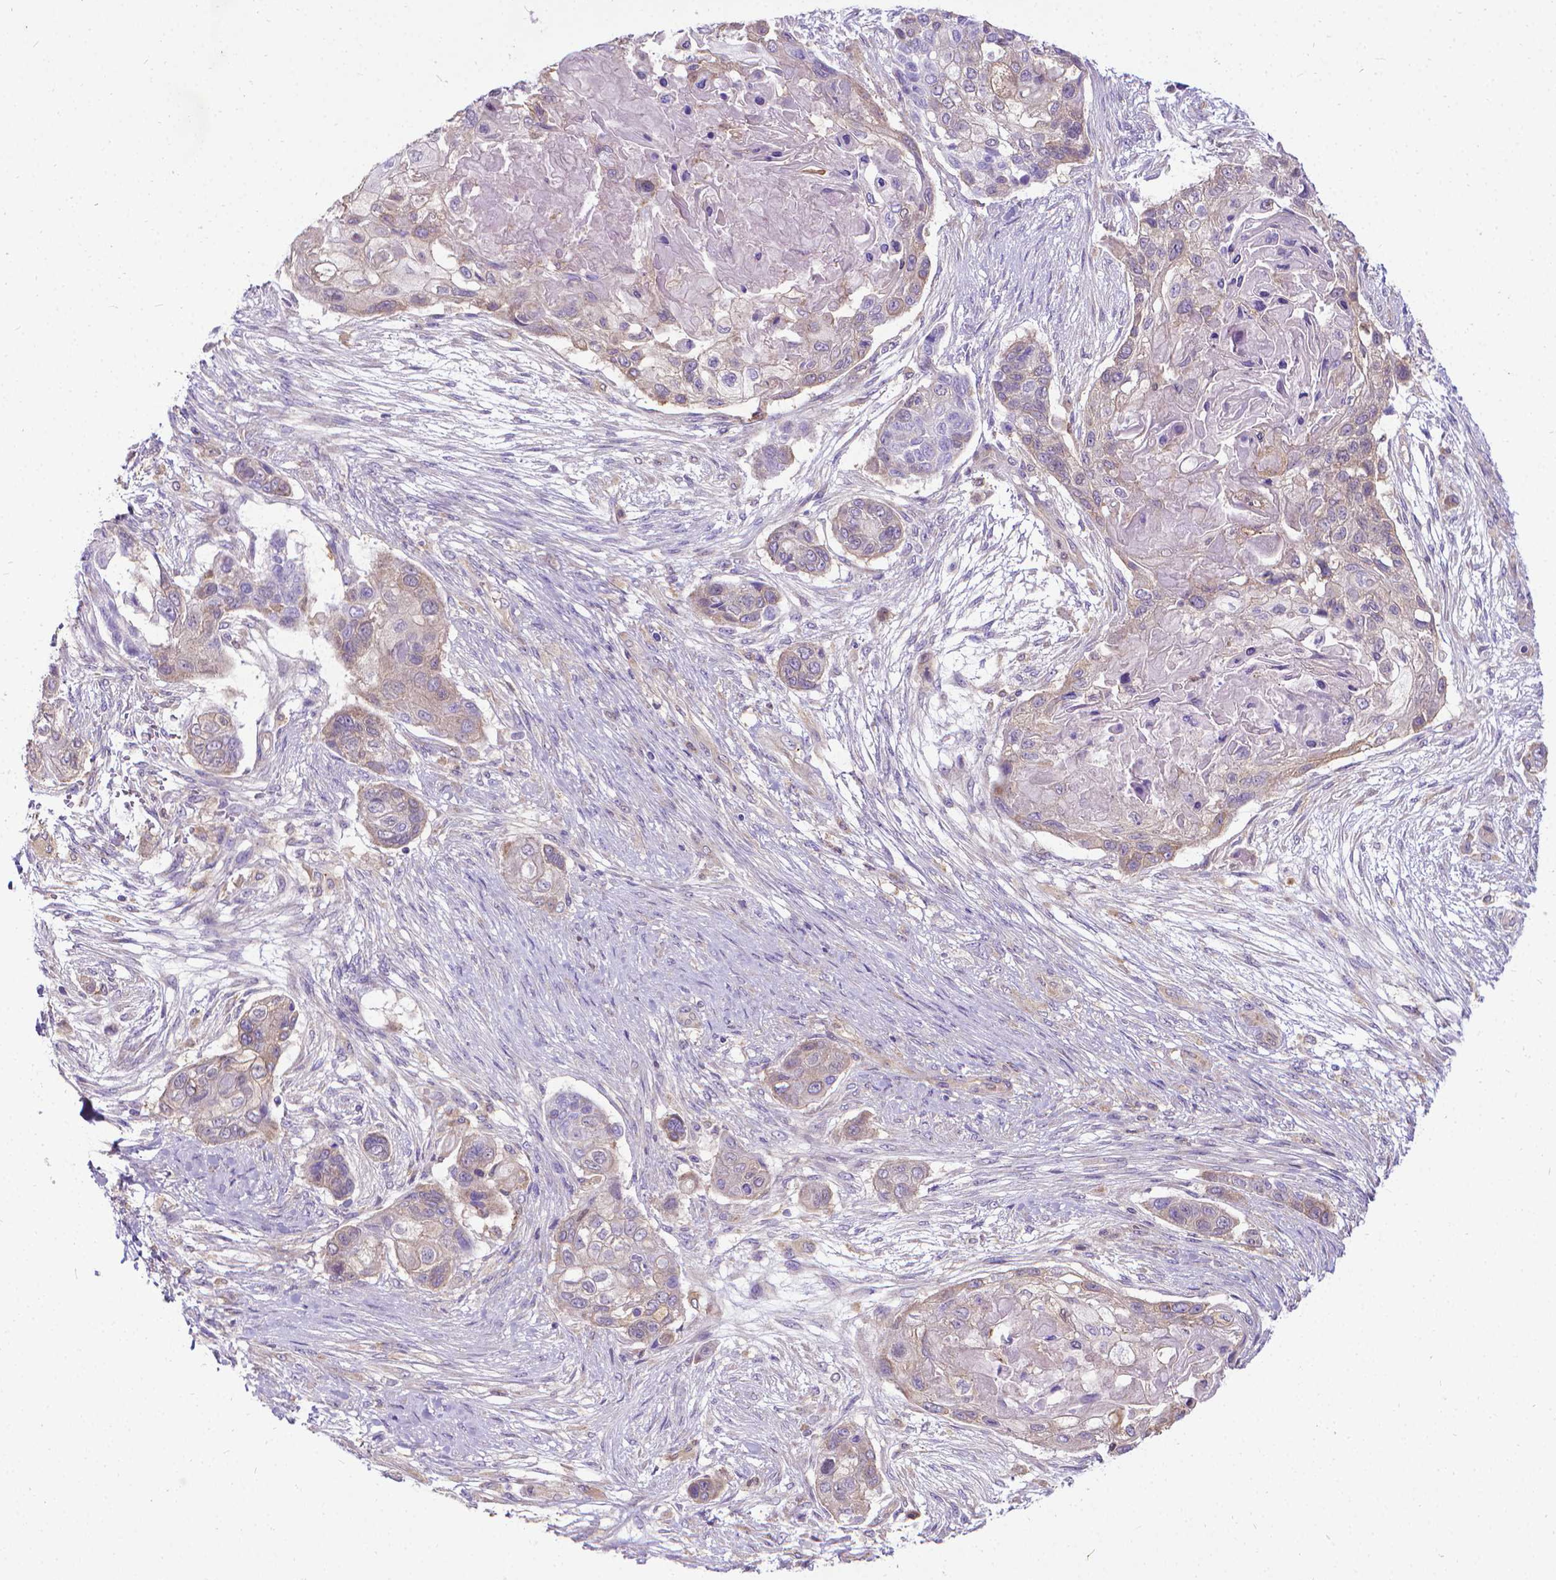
{"staining": {"intensity": "weak", "quantity": "<25%", "location": "cytoplasmic/membranous"}, "tissue": "lung cancer", "cell_type": "Tumor cells", "image_type": "cancer", "snomed": [{"axis": "morphology", "description": "Squamous cell carcinoma, NOS"}, {"axis": "topography", "description": "Lung"}], "caption": "Immunohistochemistry image of neoplastic tissue: lung squamous cell carcinoma stained with DAB displays no significant protein expression in tumor cells. (DAB (3,3'-diaminobenzidine) immunohistochemistry (IHC), high magnification).", "gene": "CFAP299", "patient": {"sex": "male", "age": 69}}